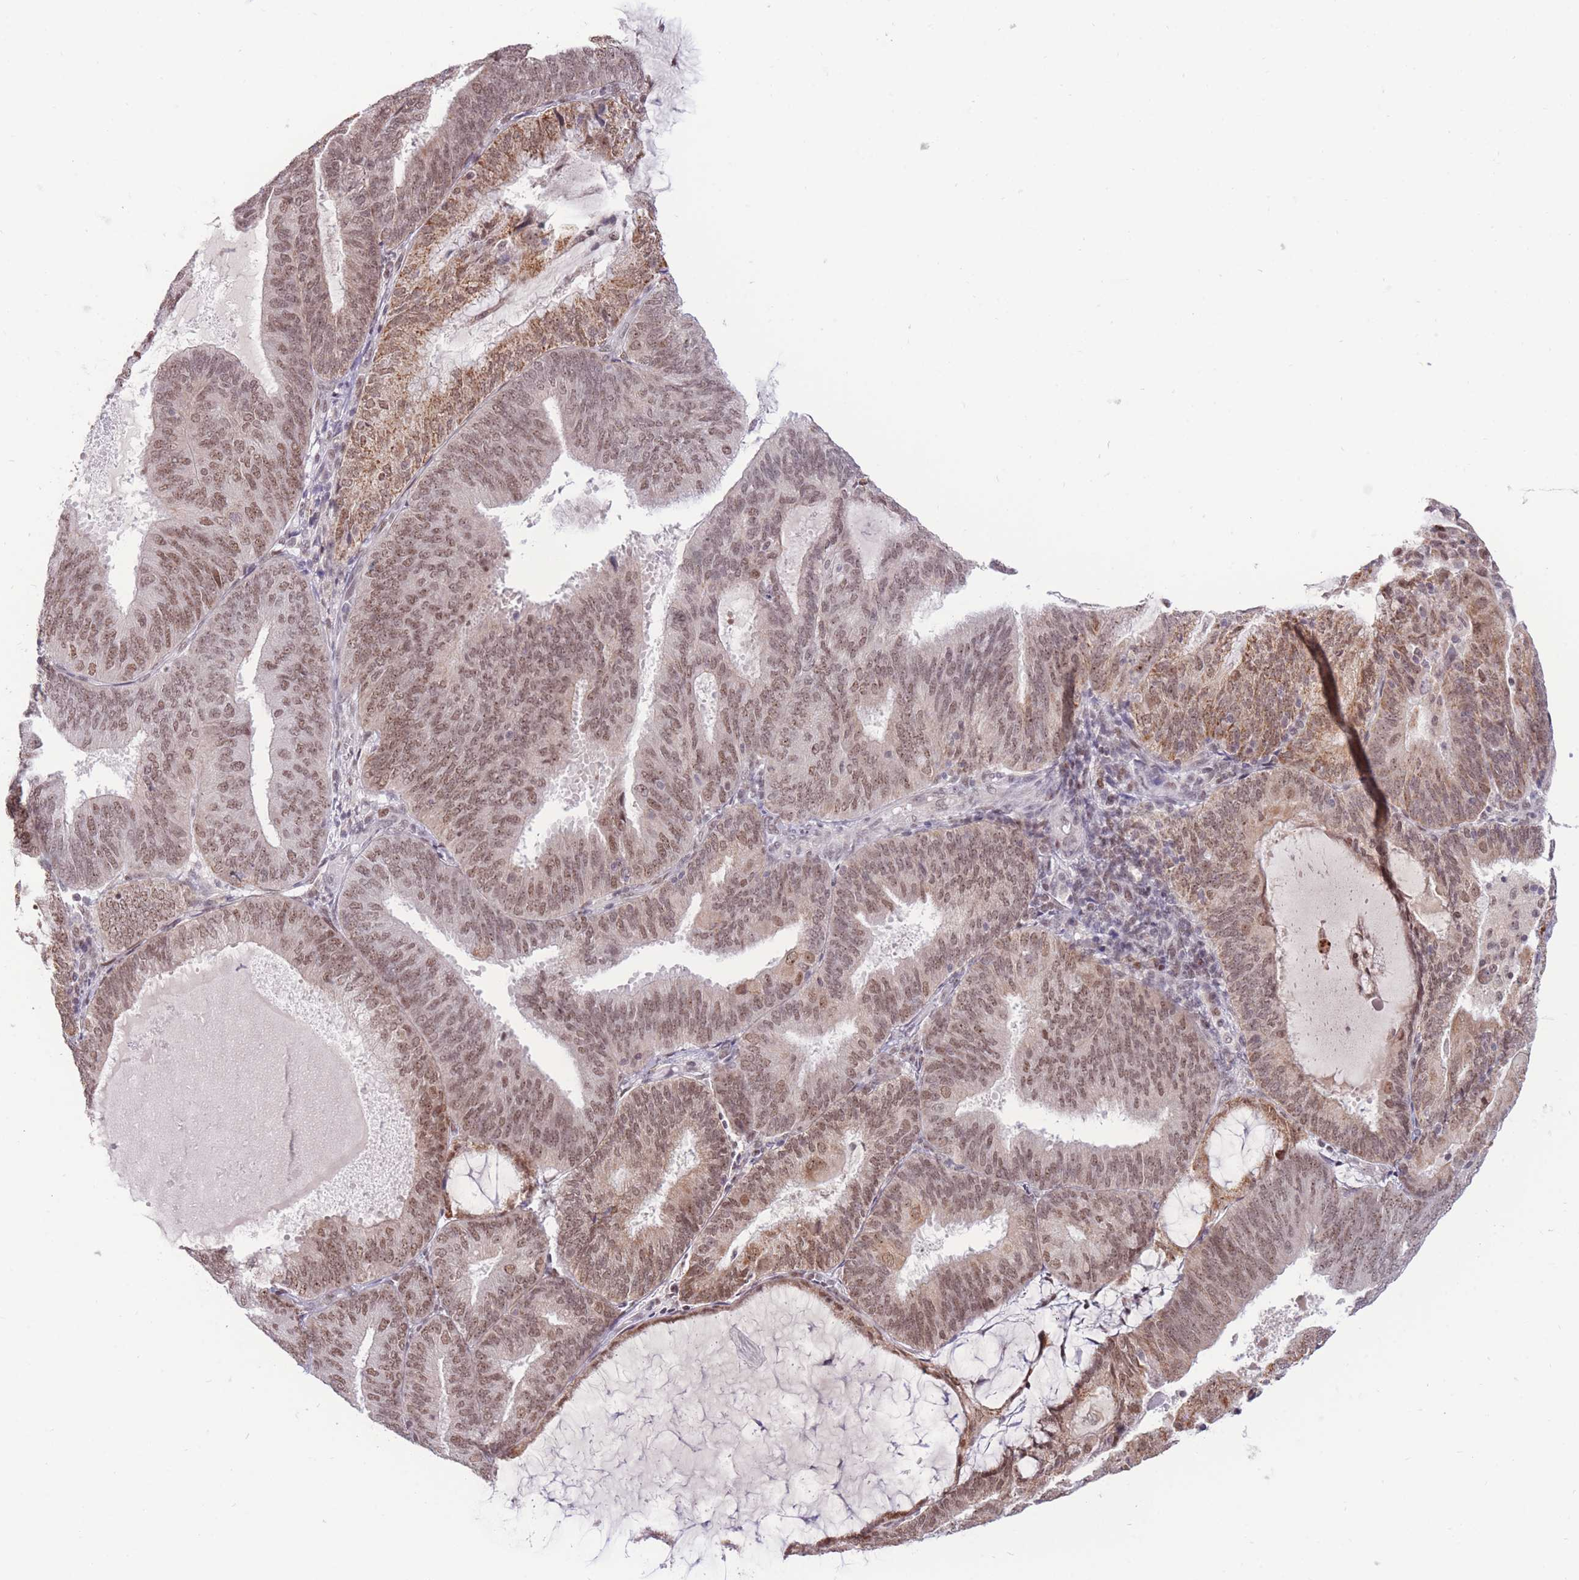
{"staining": {"intensity": "moderate", "quantity": ">75%", "location": "cytoplasmic/membranous,nuclear"}, "tissue": "endometrial cancer", "cell_type": "Tumor cells", "image_type": "cancer", "snomed": [{"axis": "morphology", "description": "Adenocarcinoma, NOS"}, {"axis": "topography", "description": "Endometrium"}], "caption": "Approximately >75% of tumor cells in endometrial adenocarcinoma display moderate cytoplasmic/membranous and nuclear protein expression as visualized by brown immunohistochemical staining.", "gene": "TARBP2", "patient": {"sex": "female", "age": 81}}